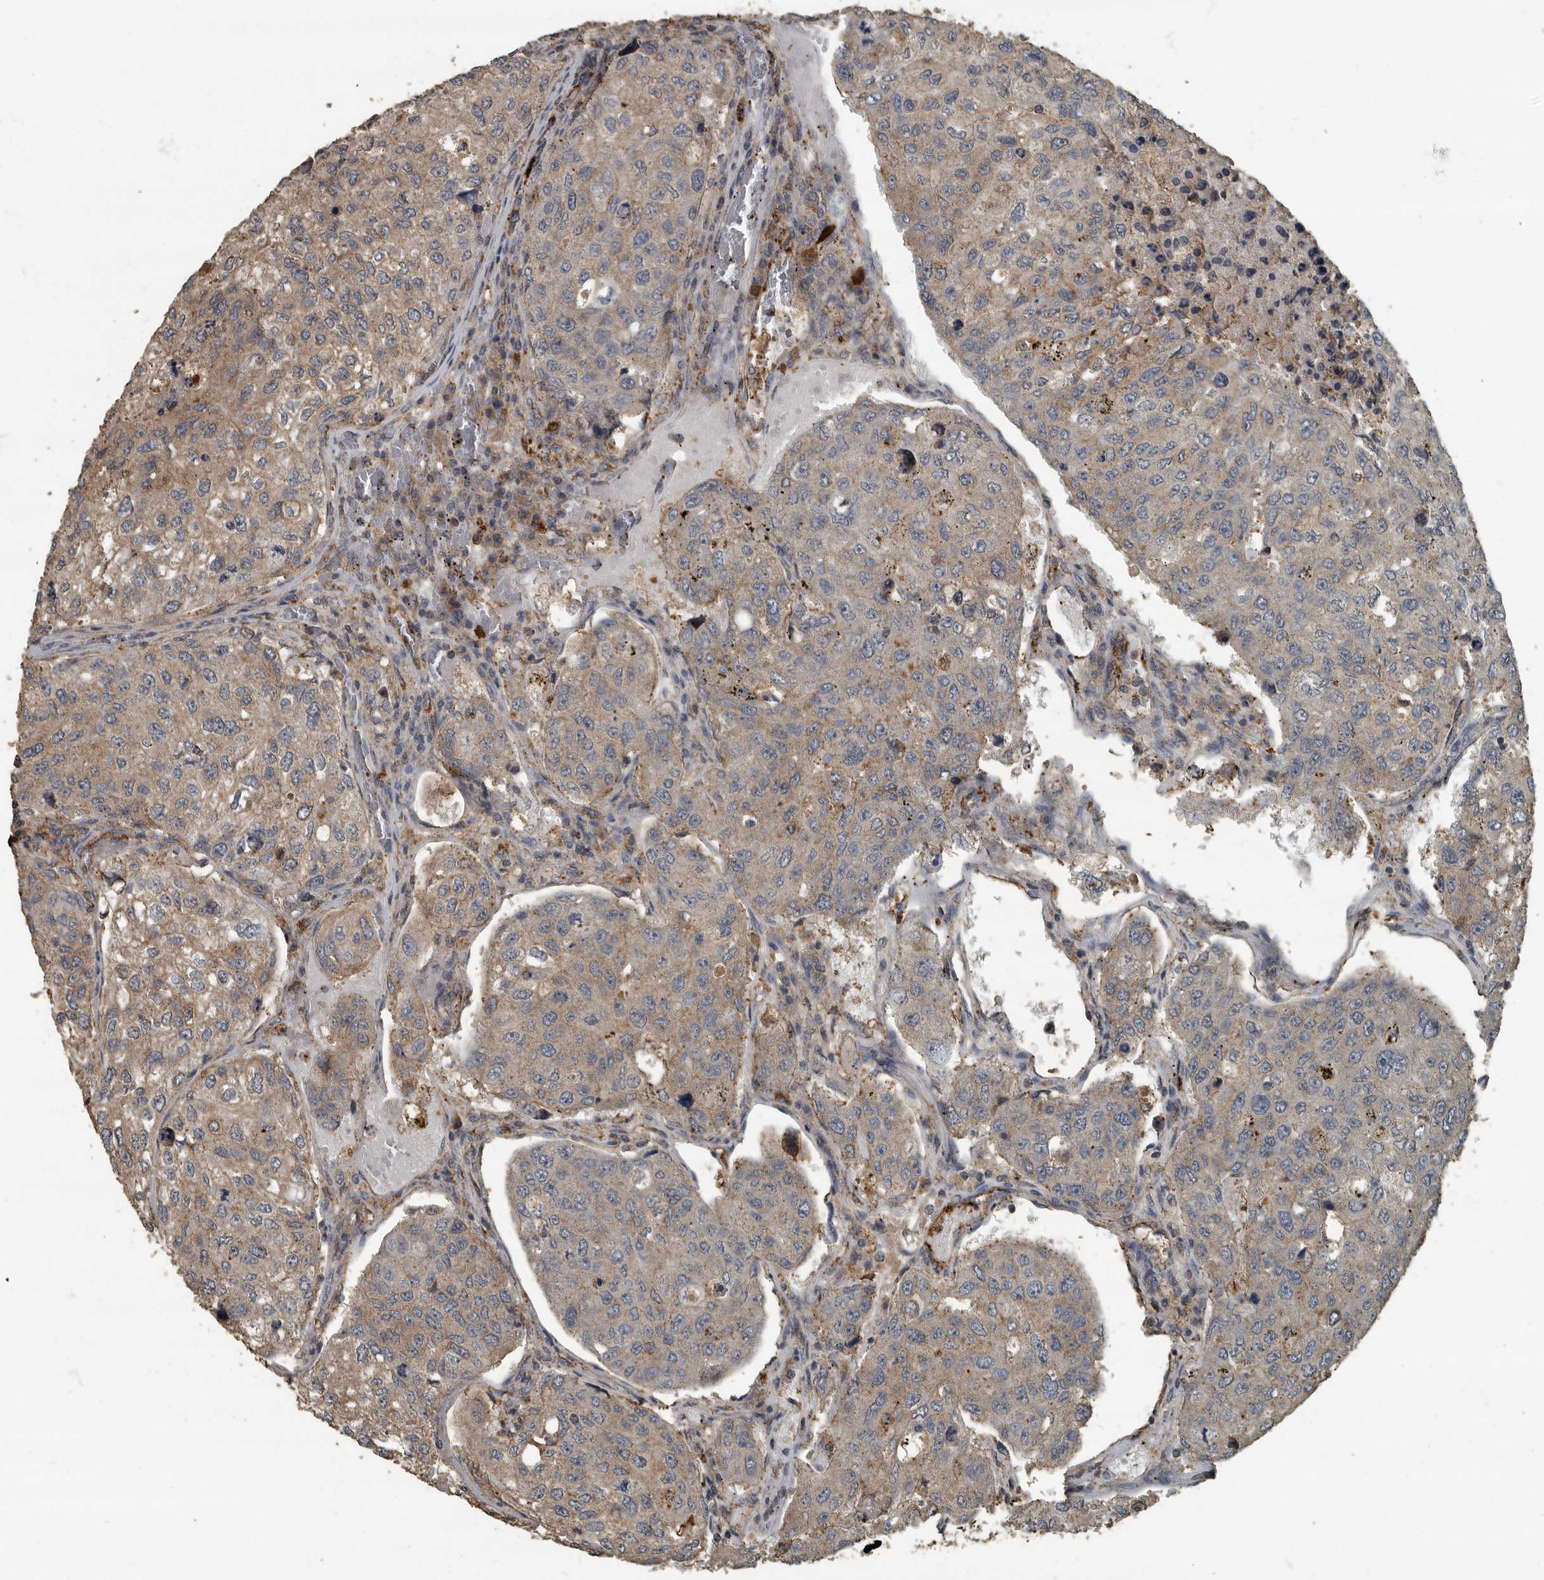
{"staining": {"intensity": "weak", "quantity": ">75%", "location": "cytoplasmic/membranous"}, "tissue": "urothelial cancer", "cell_type": "Tumor cells", "image_type": "cancer", "snomed": [{"axis": "morphology", "description": "Urothelial carcinoma, High grade"}, {"axis": "topography", "description": "Lymph node"}, {"axis": "topography", "description": "Urinary bladder"}], "caption": "Immunohistochemical staining of human urothelial carcinoma (high-grade) displays weak cytoplasmic/membranous protein expression in approximately >75% of tumor cells.", "gene": "IL15RA", "patient": {"sex": "male", "age": 51}}